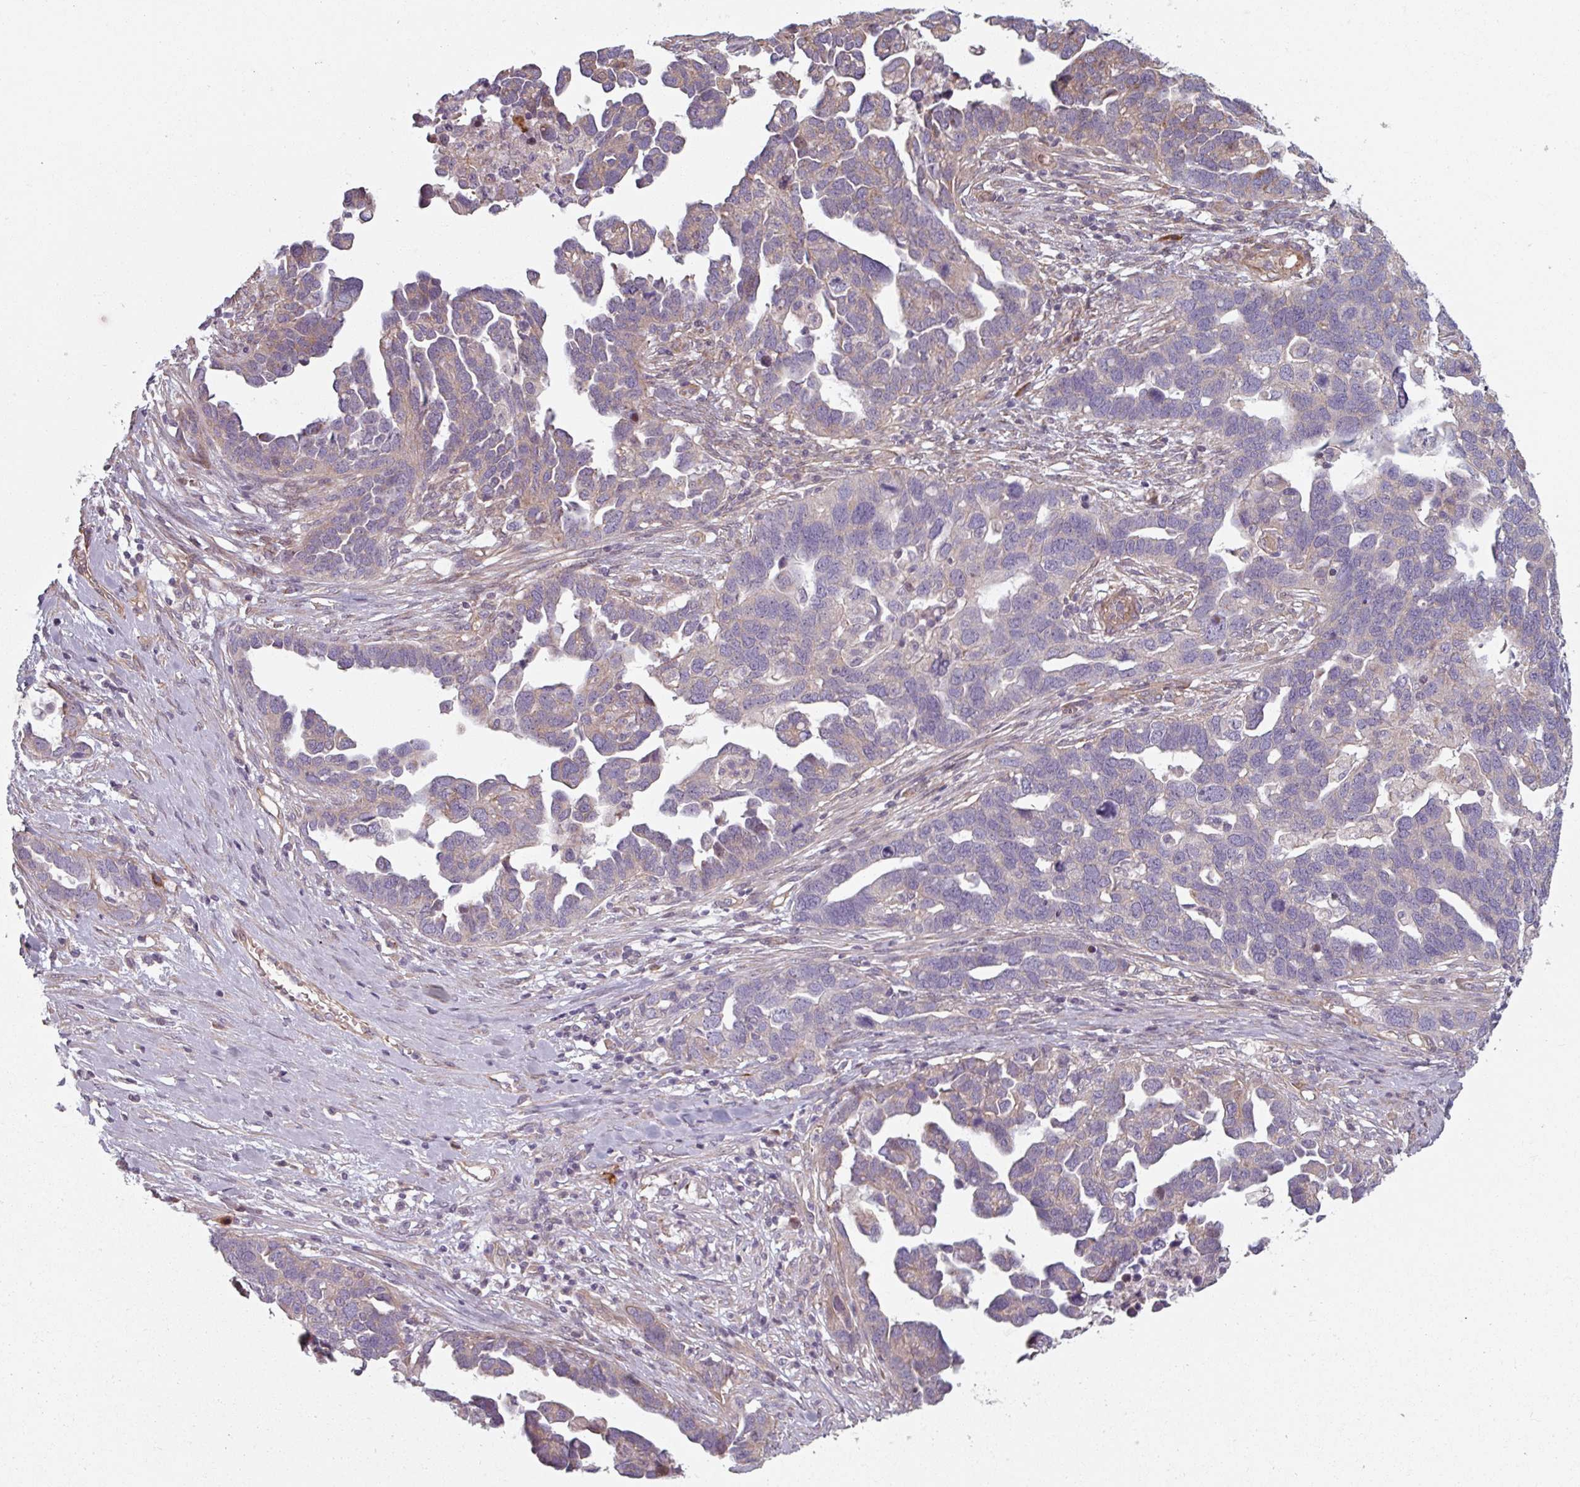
{"staining": {"intensity": "negative", "quantity": "none", "location": "none"}, "tissue": "ovarian cancer", "cell_type": "Tumor cells", "image_type": "cancer", "snomed": [{"axis": "morphology", "description": "Cystadenocarcinoma, serous, NOS"}, {"axis": "topography", "description": "Ovary"}], "caption": "Immunohistochemical staining of human serous cystadenocarcinoma (ovarian) reveals no significant staining in tumor cells. (DAB IHC with hematoxylin counter stain).", "gene": "C4BPB", "patient": {"sex": "female", "age": 54}}